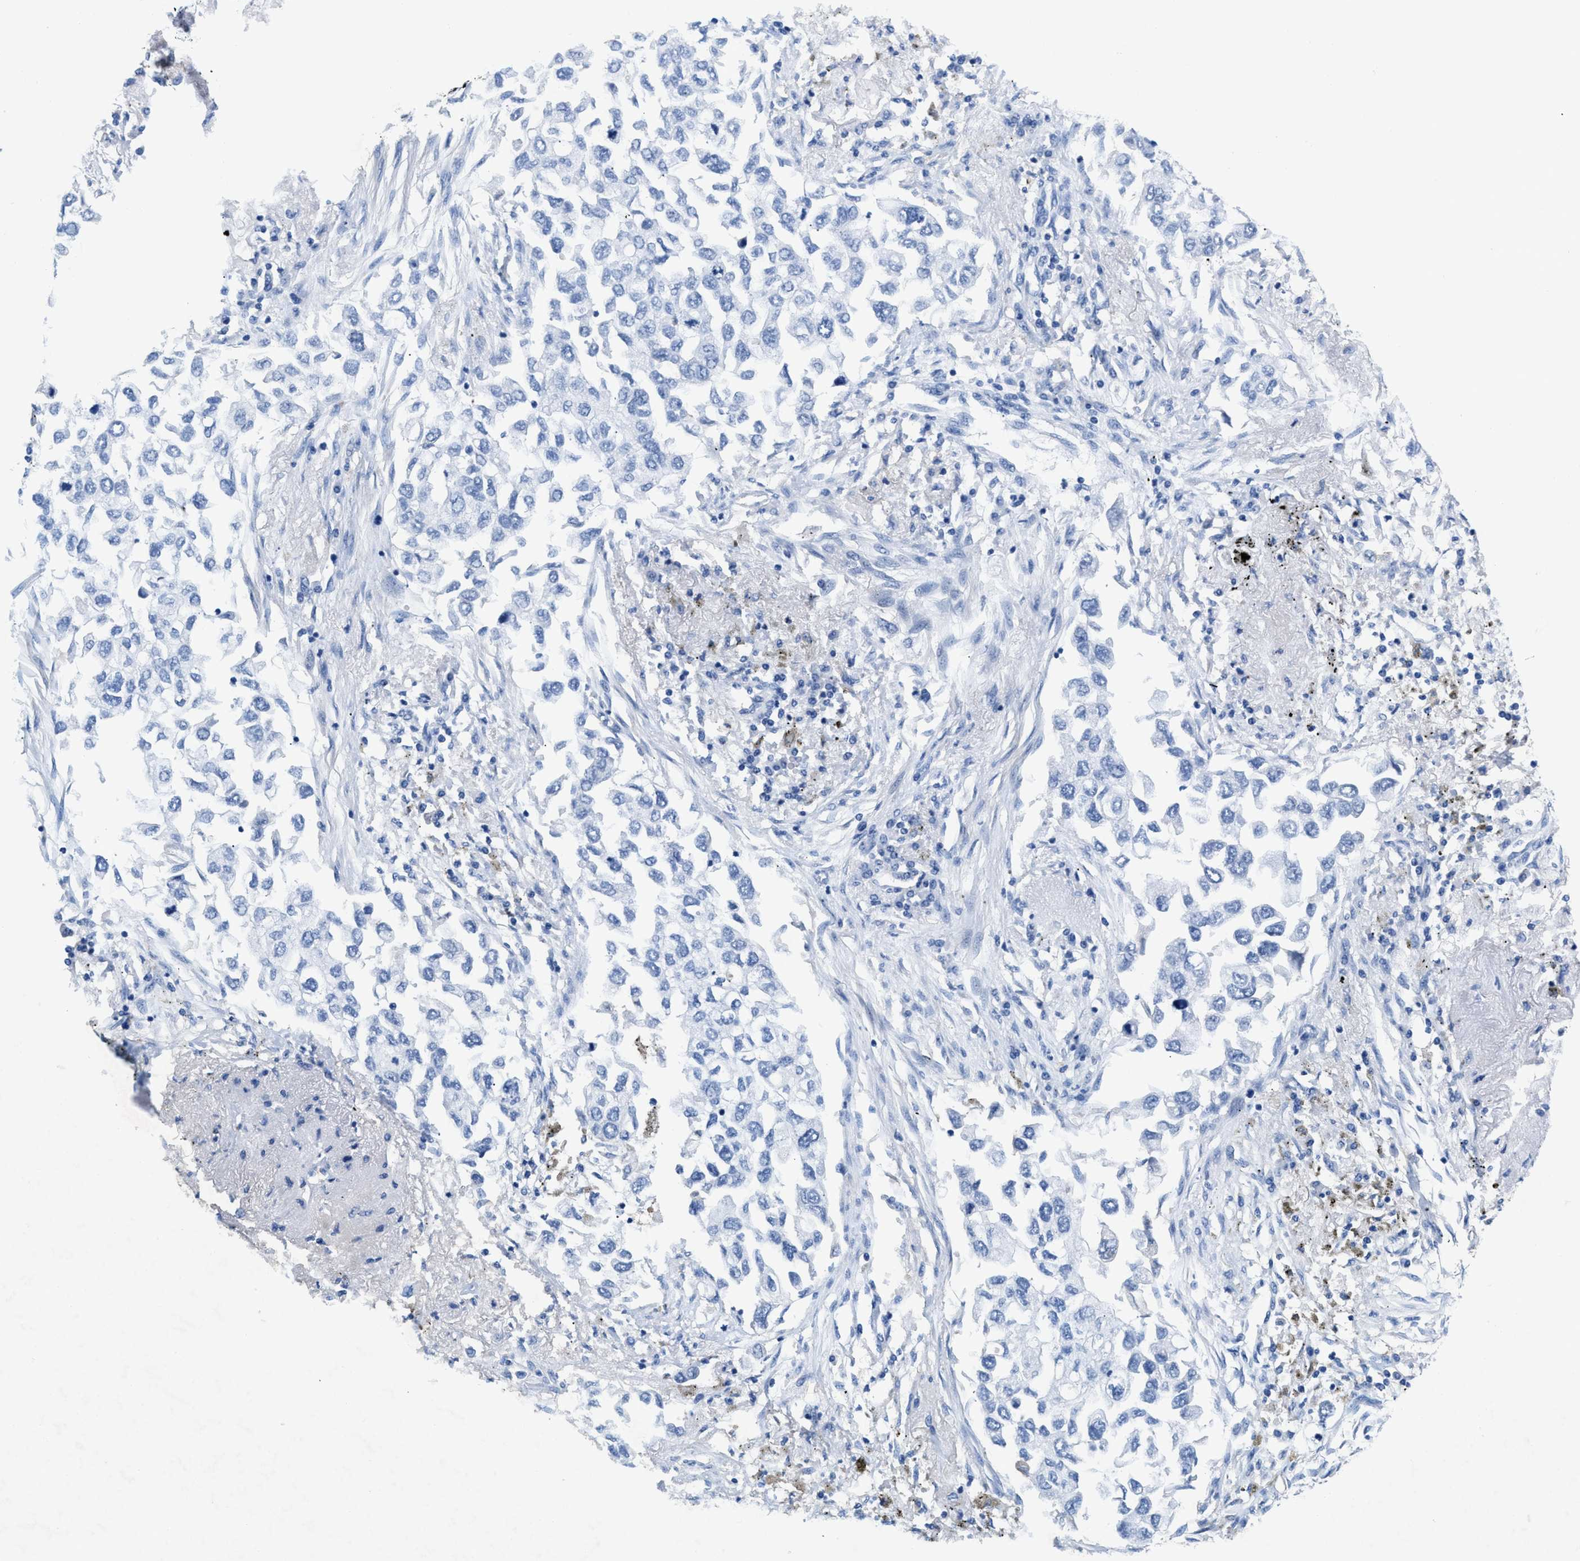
{"staining": {"intensity": "negative", "quantity": "none", "location": "none"}, "tissue": "lung cancer", "cell_type": "Tumor cells", "image_type": "cancer", "snomed": [{"axis": "morphology", "description": "Inflammation, NOS"}, {"axis": "morphology", "description": "Adenocarcinoma, NOS"}, {"axis": "topography", "description": "Lung"}], "caption": "High magnification brightfield microscopy of adenocarcinoma (lung) stained with DAB (3,3'-diaminobenzidine) (brown) and counterstained with hematoxylin (blue): tumor cells show no significant staining.", "gene": "SLFN13", "patient": {"sex": "male", "age": 63}}